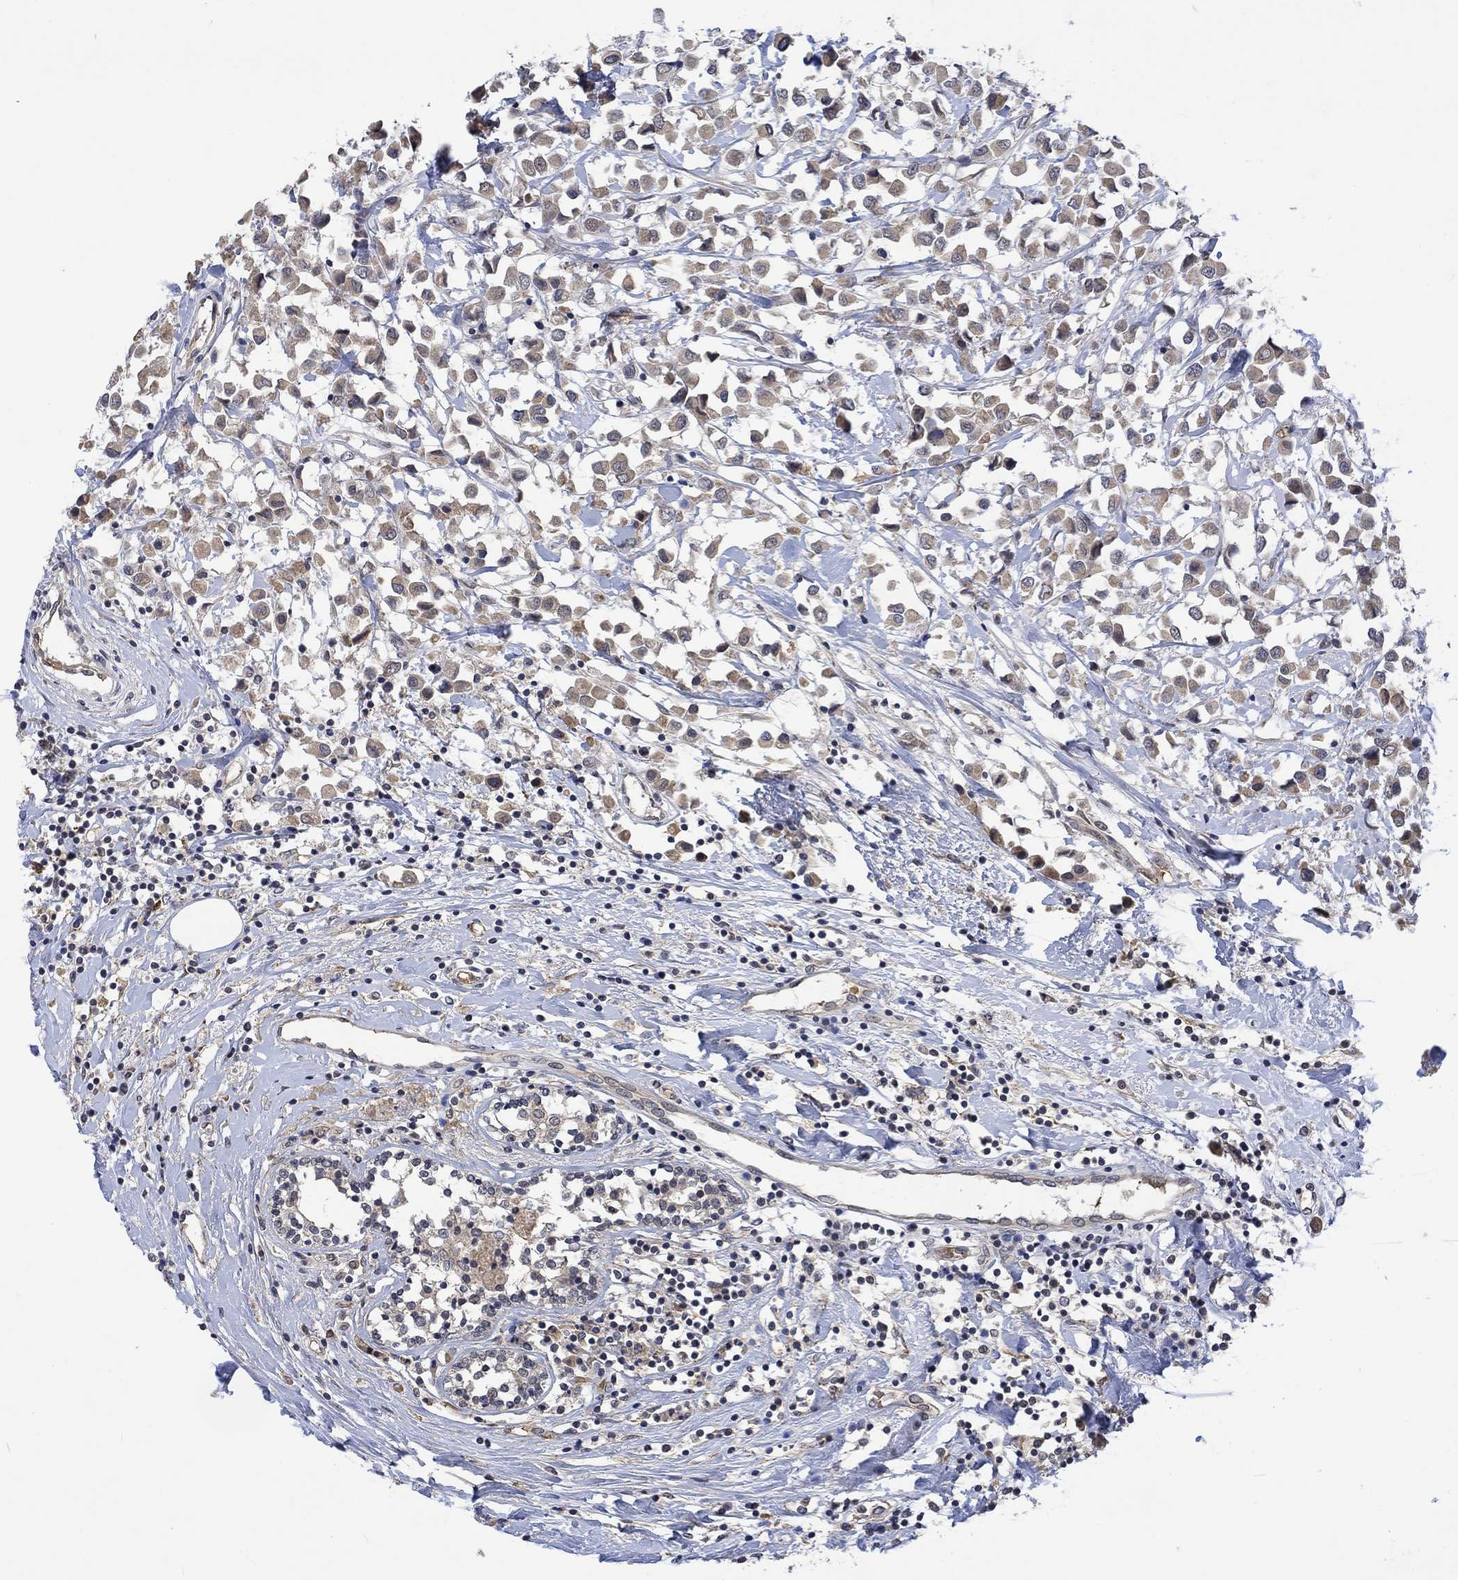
{"staining": {"intensity": "moderate", "quantity": ">75%", "location": "cytoplasmic/membranous"}, "tissue": "breast cancer", "cell_type": "Tumor cells", "image_type": "cancer", "snomed": [{"axis": "morphology", "description": "Duct carcinoma"}, {"axis": "topography", "description": "Breast"}], "caption": "There is medium levels of moderate cytoplasmic/membranous expression in tumor cells of breast cancer, as demonstrated by immunohistochemical staining (brown color).", "gene": "GRIN2D", "patient": {"sex": "female", "age": 61}}